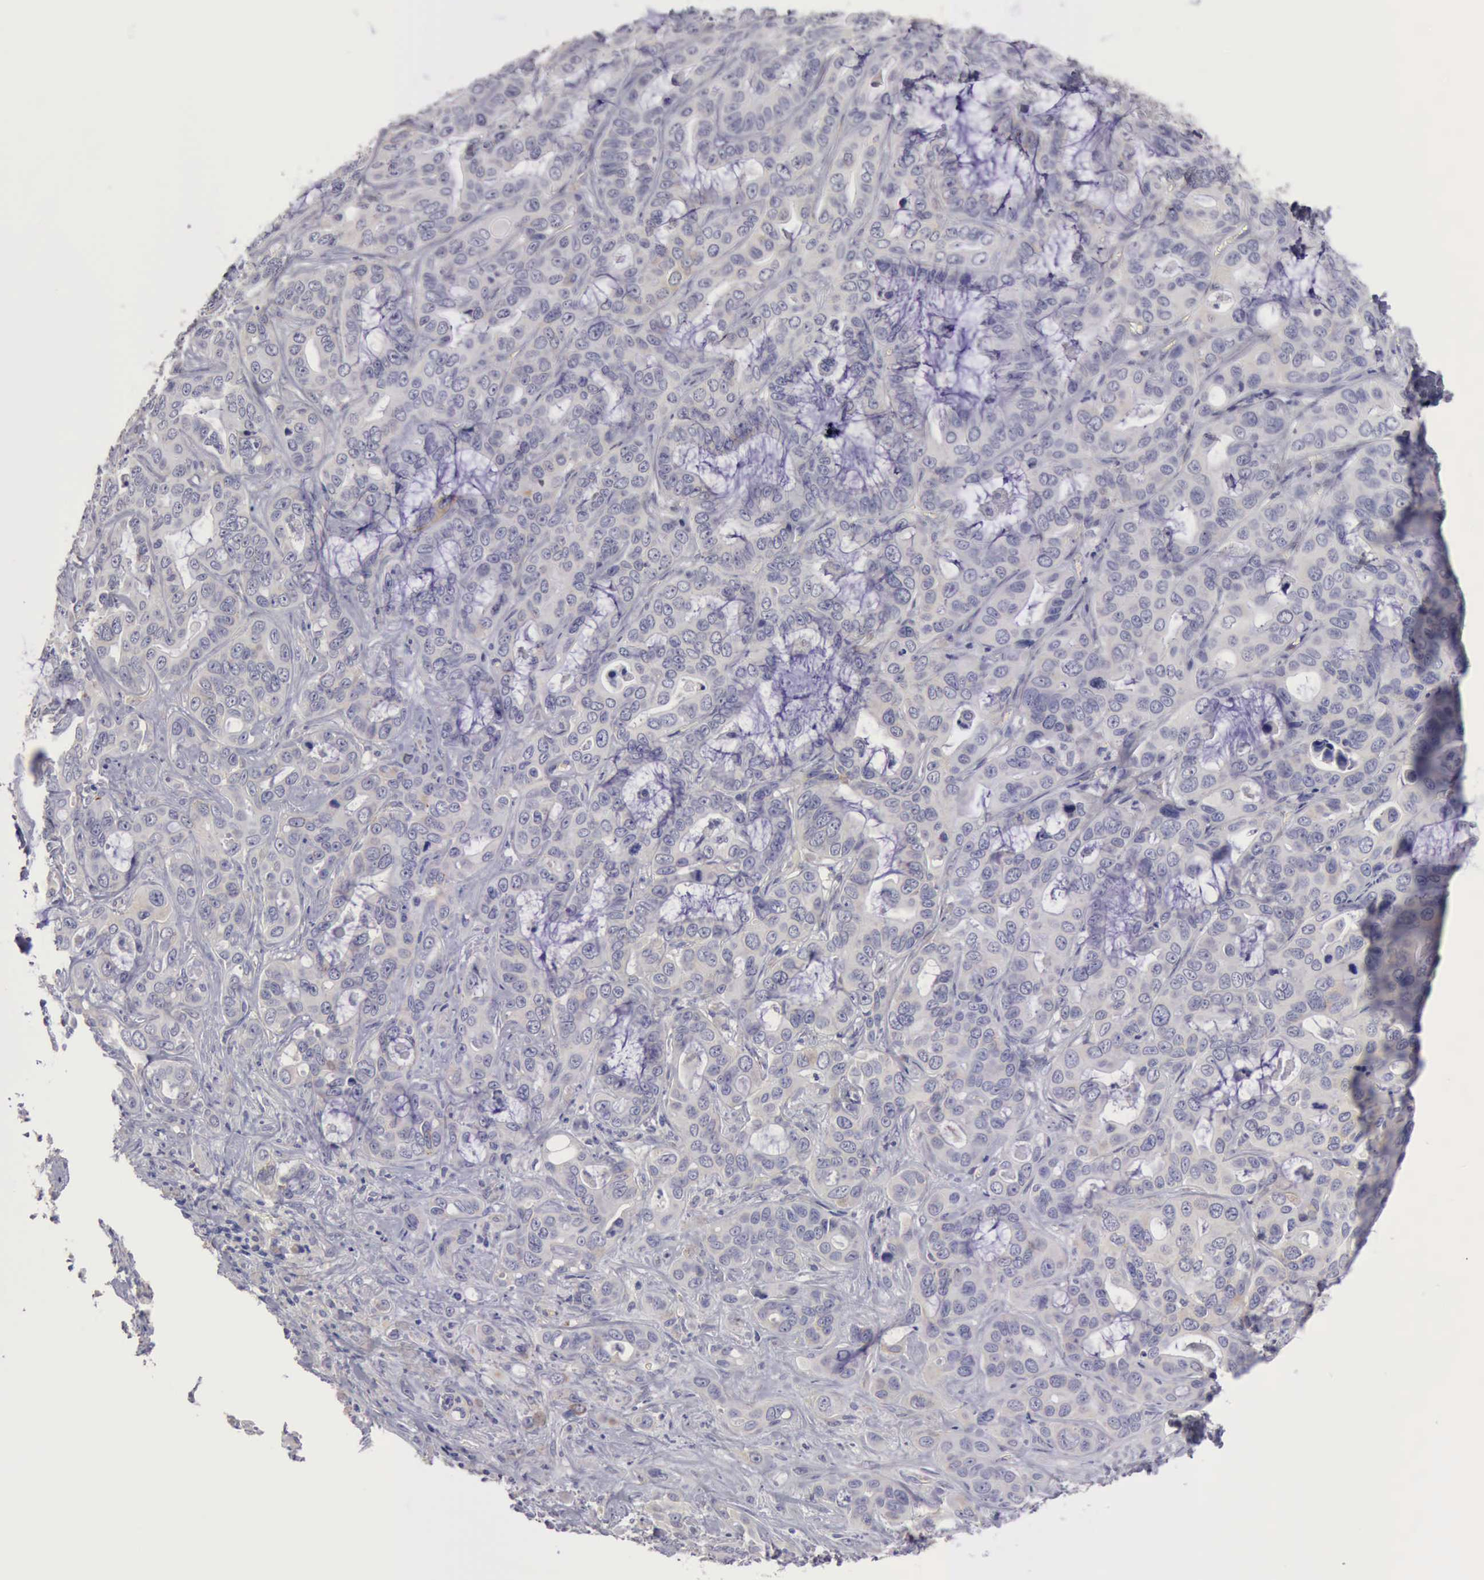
{"staining": {"intensity": "negative", "quantity": "none", "location": "none"}, "tissue": "liver cancer", "cell_type": "Tumor cells", "image_type": "cancer", "snomed": [{"axis": "morphology", "description": "Cholangiocarcinoma"}, {"axis": "topography", "description": "Liver"}], "caption": "Liver cancer was stained to show a protein in brown. There is no significant staining in tumor cells.", "gene": "APP", "patient": {"sex": "female", "age": 79}}